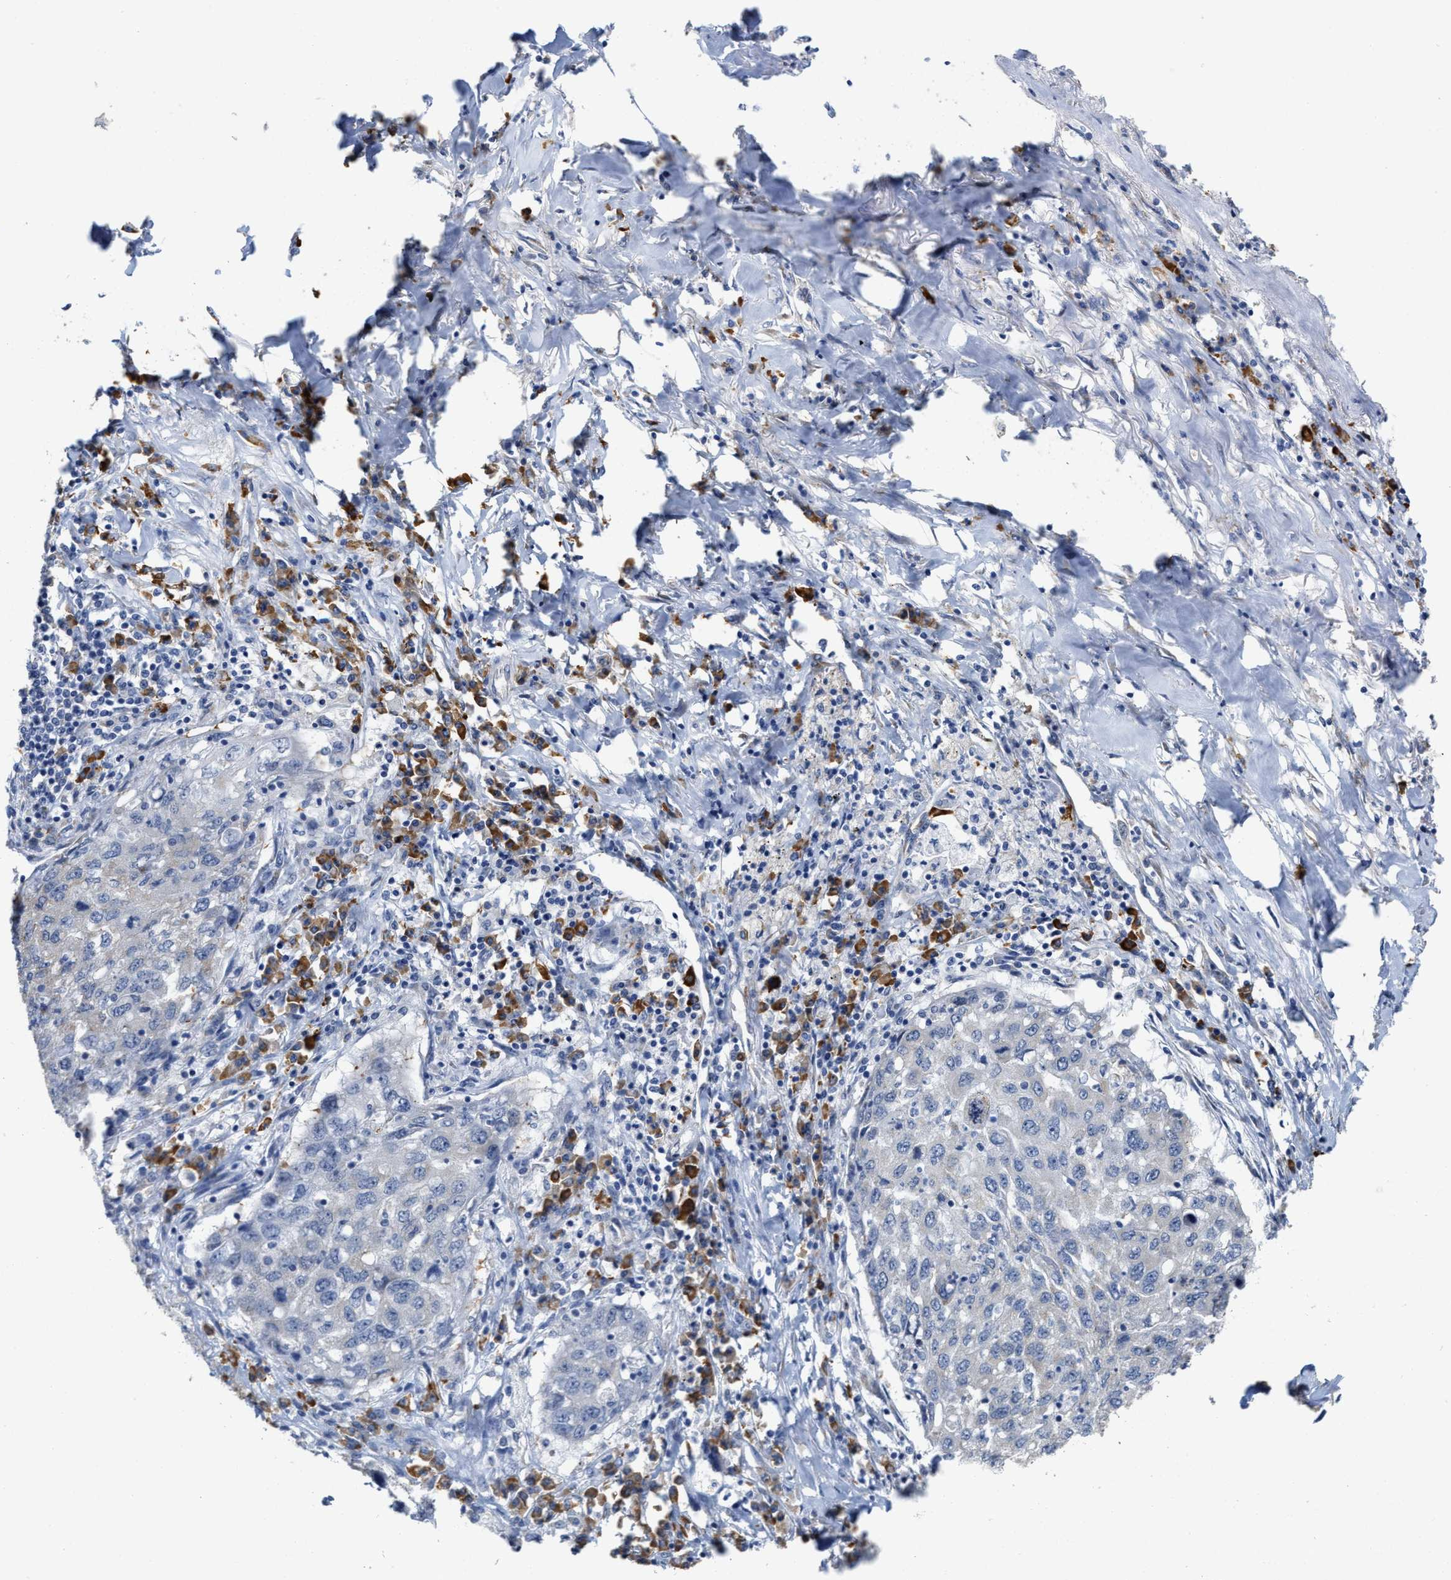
{"staining": {"intensity": "negative", "quantity": "none", "location": "none"}, "tissue": "lung cancer", "cell_type": "Tumor cells", "image_type": "cancer", "snomed": [{"axis": "morphology", "description": "Squamous cell carcinoma, NOS"}, {"axis": "topography", "description": "Lung"}], "caption": "This is an immunohistochemistry image of lung cancer (squamous cell carcinoma). There is no expression in tumor cells.", "gene": "RYR2", "patient": {"sex": "female", "age": 63}}